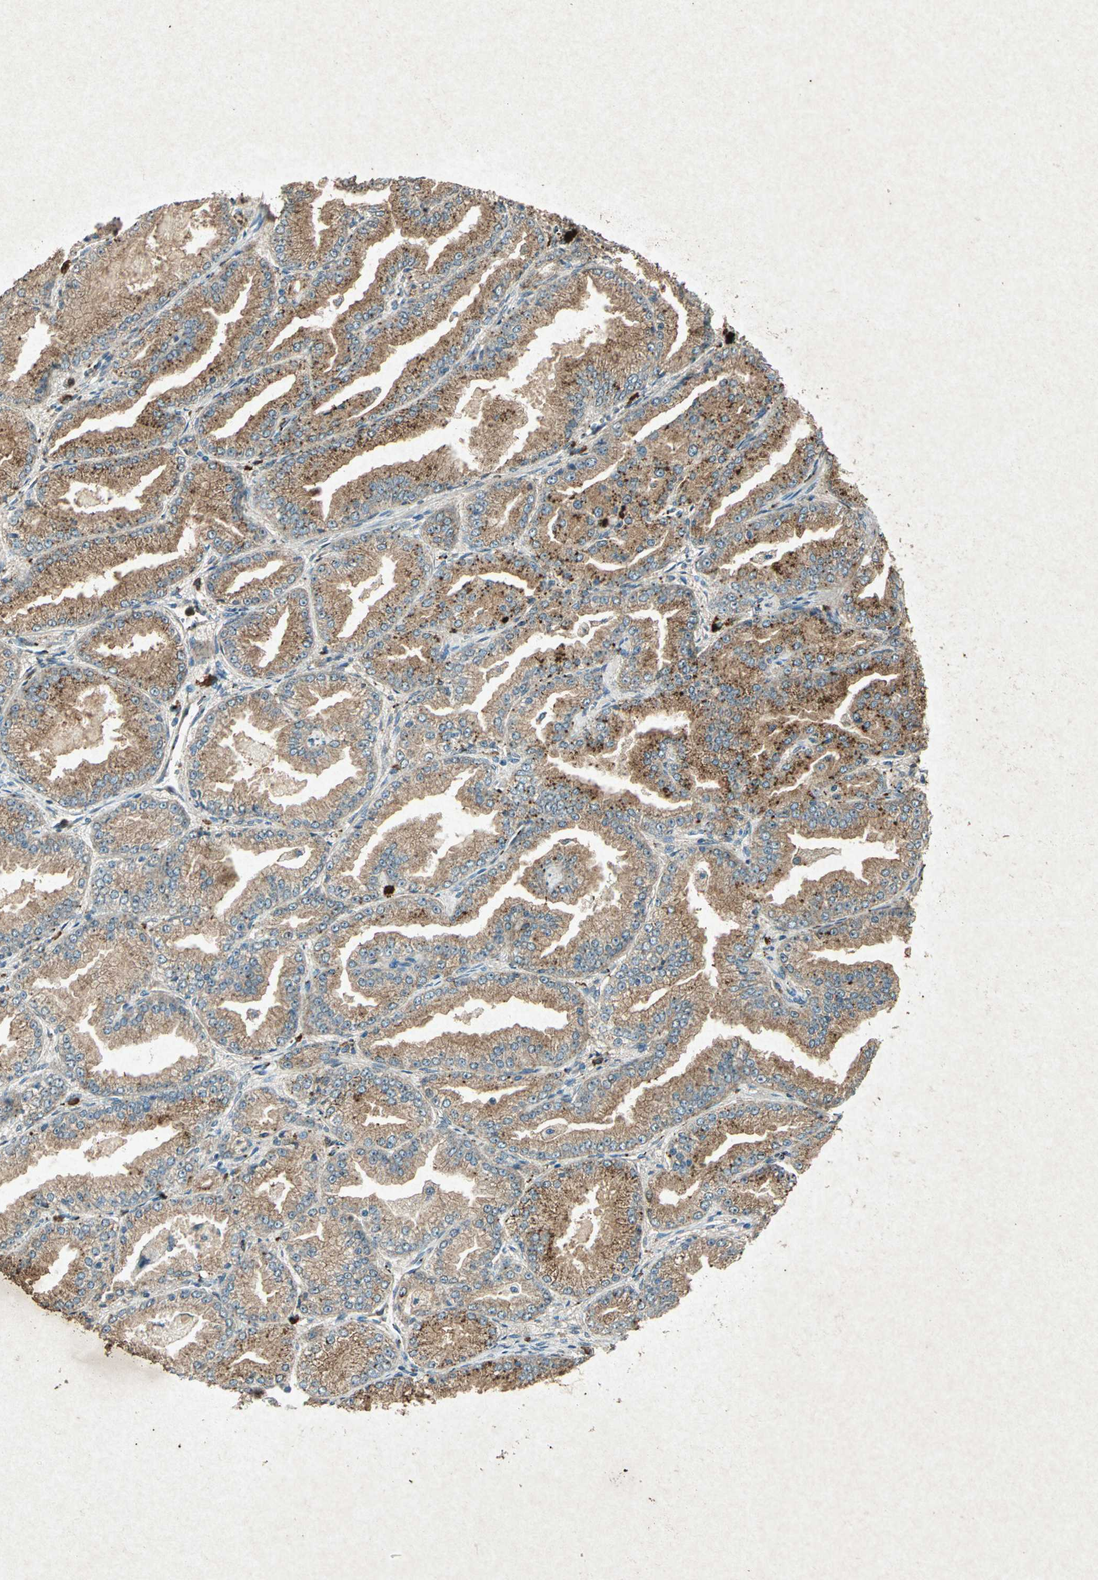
{"staining": {"intensity": "moderate", "quantity": ">75%", "location": "cytoplasmic/membranous"}, "tissue": "prostate cancer", "cell_type": "Tumor cells", "image_type": "cancer", "snomed": [{"axis": "morphology", "description": "Adenocarcinoma, High grade"}, {"axis": "topography", "description": "Prostate"}], "caption": "Moderate cytoplasmic/membranous protein positivity is seen in approximately >75% of tumor cells in prostate cancer.", "gene": "PSEN1", "patient": {"sex": "male", "age": 61}}